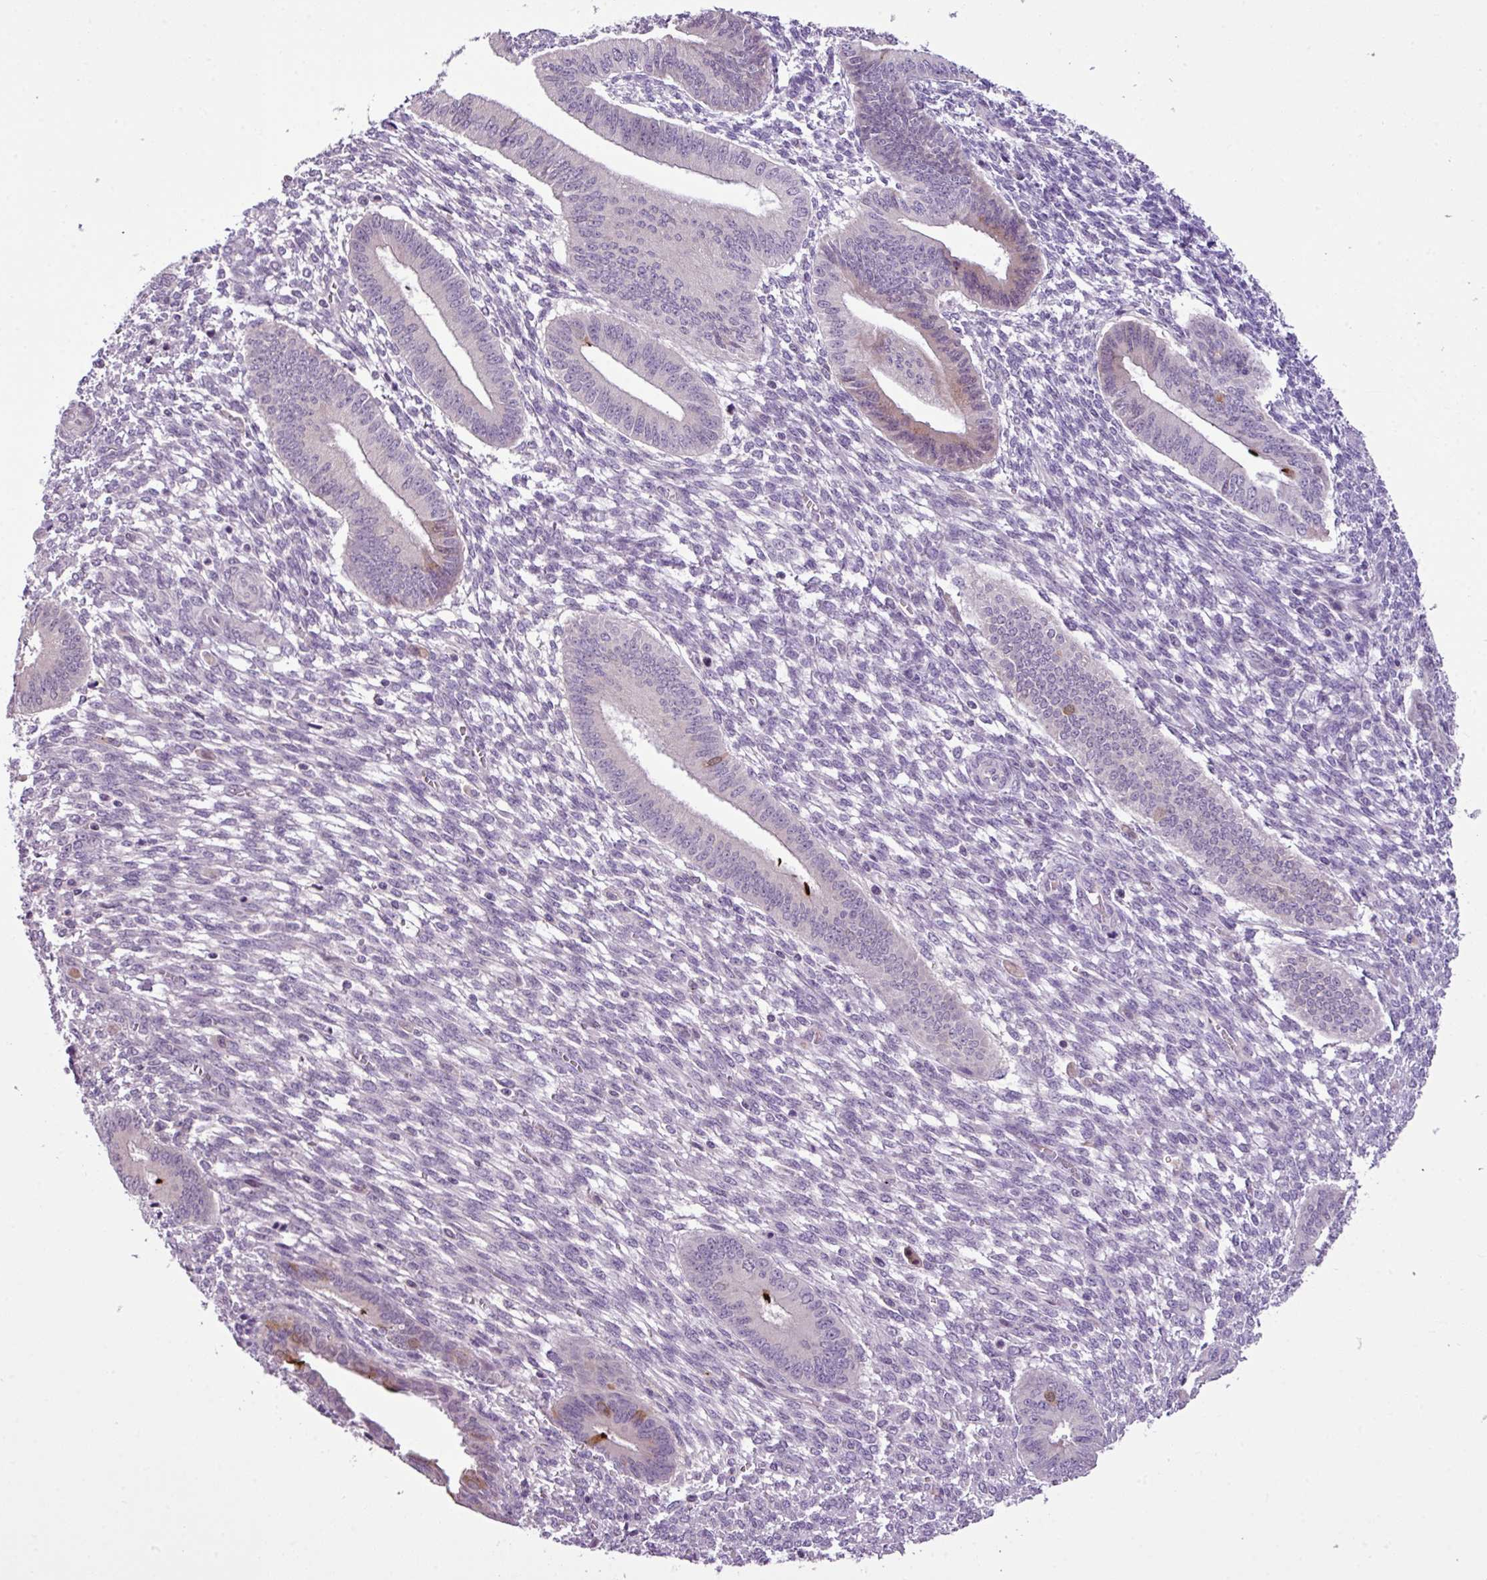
{"staining": {"intensity": "negative", "quantity": "none", "location": "none"}, "tissue": "endometrium", "cell_type": "Cells in endometrial stroma", "image_type": "normal", "snomed": [{"axis": "morphology", "description": "Normal tissue, NOS"}, {"axis": "topography", "description": "Endometrium"}], "caption": "IHC image of benign endometrium stained for a protein (brown), which shows no expression in cells in endometrial stroma. (DAB IHC with hematoxylin counter stain).", "gene": "DNAJB13", "patient": {"sex": "female", "age": 36}}